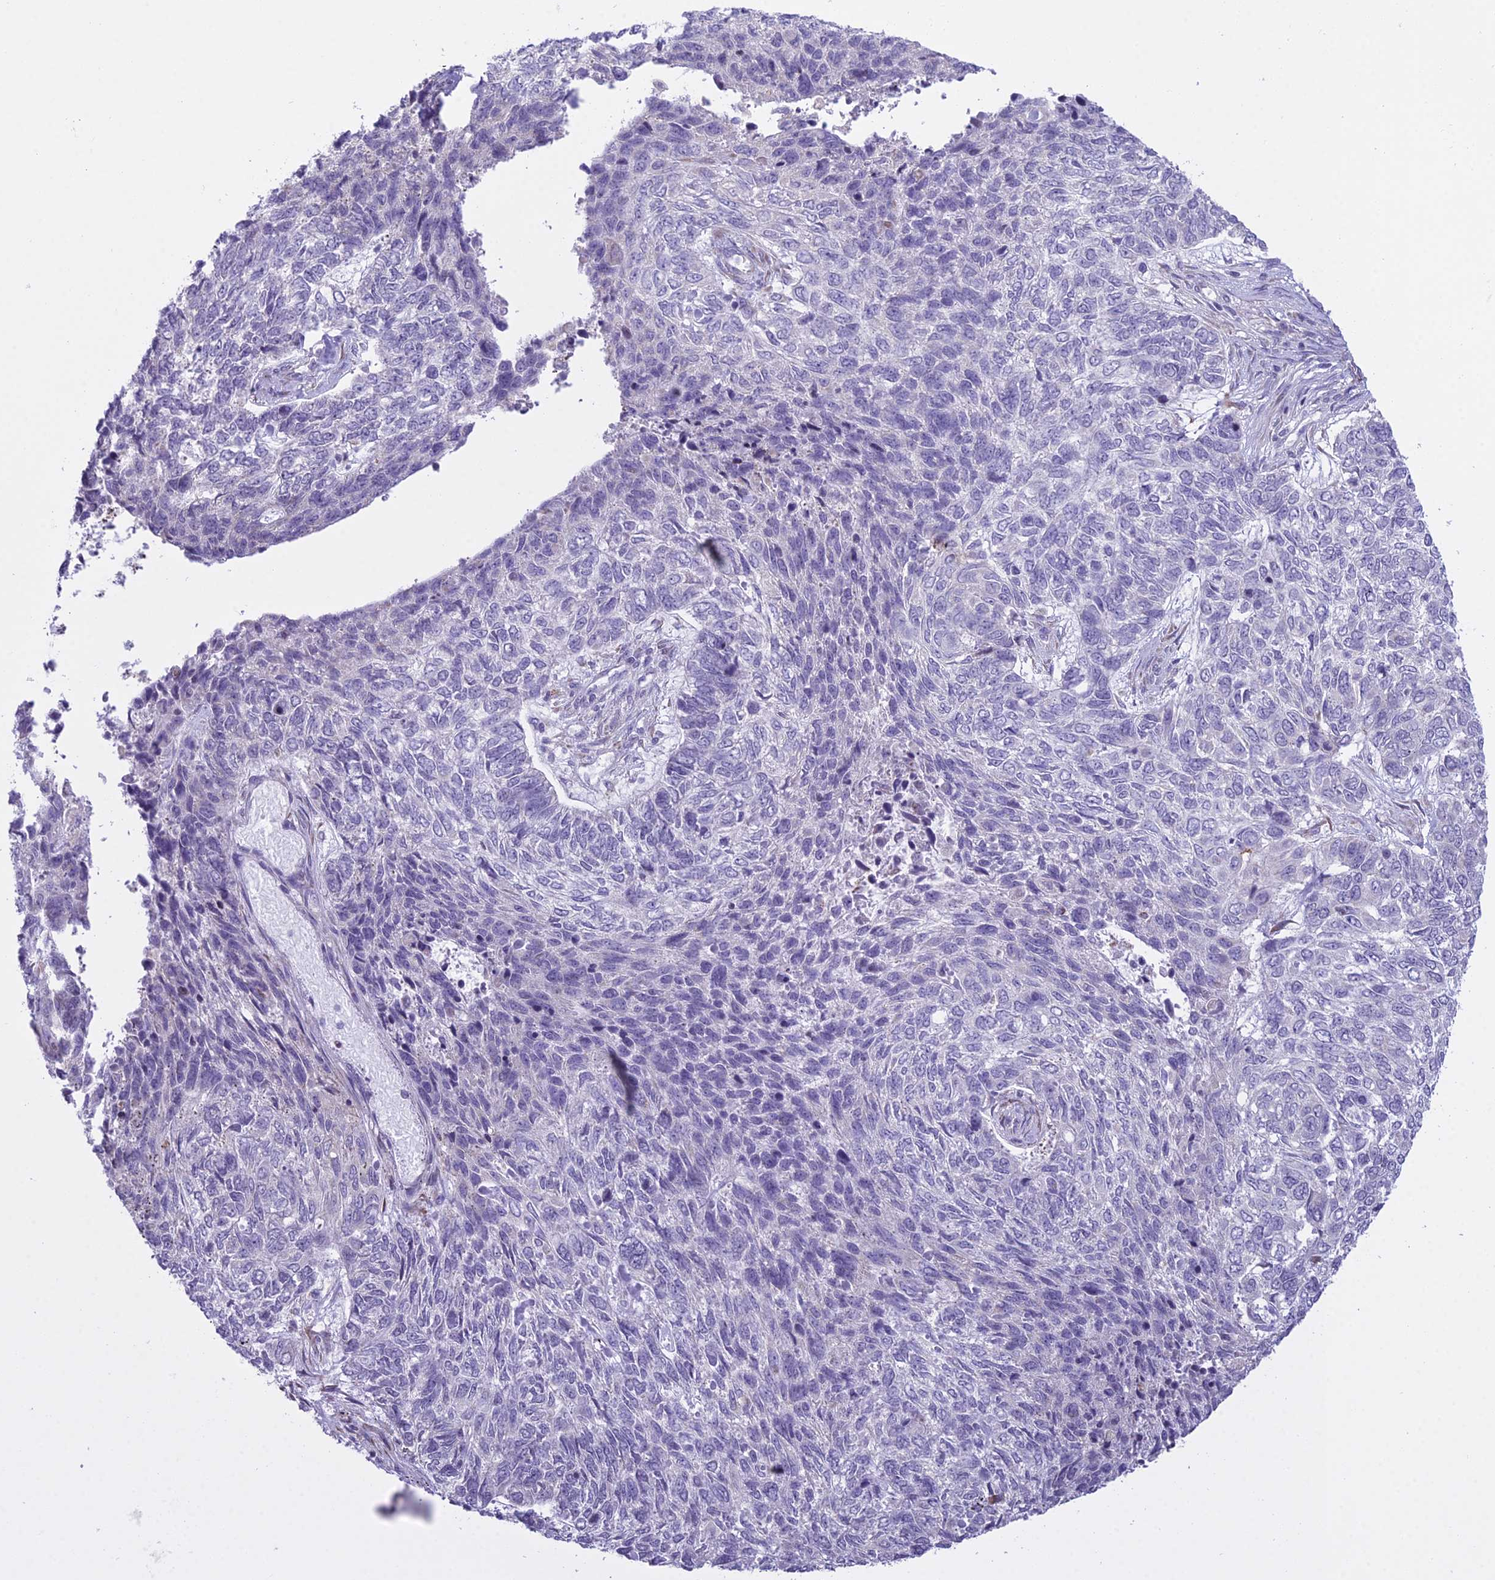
{"staining": {"intensity": "negative", "quantity": "none", "location": "none"}, "tissue": "skin cancer", "cell_type": "Tumor cells", "image_type": "cancer", "snomed": [{"axis": "morphology", "description": "Basal cell carcinoma"}, {"axis": "topography", "description": "Skin"}], "caption": "Tumor cells show no significant protein positivity in skin basal cell carcinoma.", "gene": "RPS26", "patient": {"sex": "female", "age": 65}}